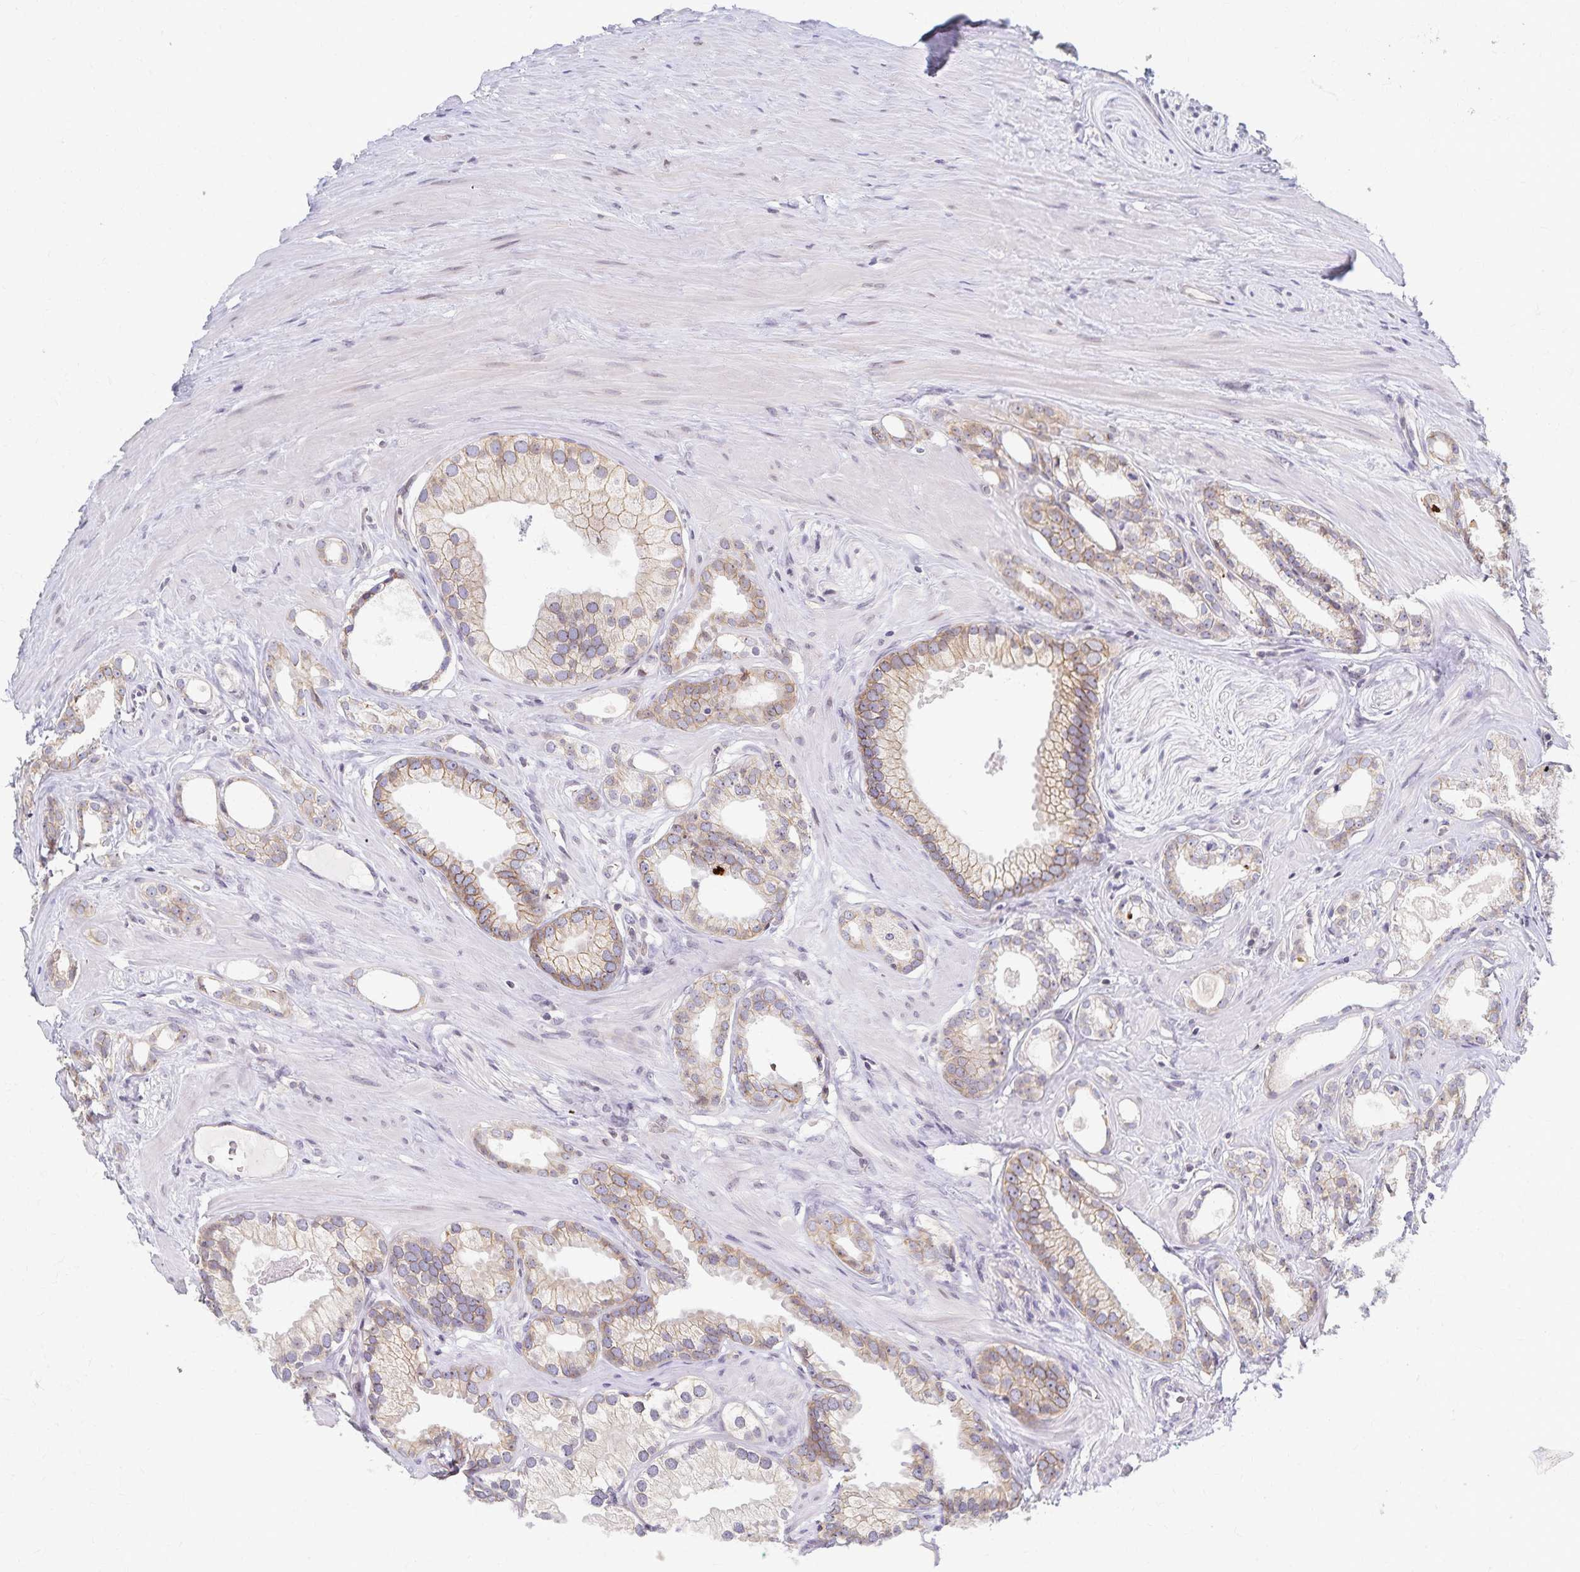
{"staining": {"intensity": "weak", "quantity": ">75%", "location": "cytoplasmic/membranous"}, "tissue": "prostate cancer", "cell_type": "Tumor cells", "image_type": "cancer", "snomed": [{"axis": "morphology", "description": "Adenocarcinoma, Low grade"}, {"axis": "topography", "description": "Prostate"}], "caption": "This is an image of immunohistochemistry (IHC) staining of prostate adenocarcinoma (low-grade), which shows weak positivity in the cytoplasmic/membranous of tumor cells.", "gene": "RAB9B", "patient": {"sex": "male", "age": 65}}